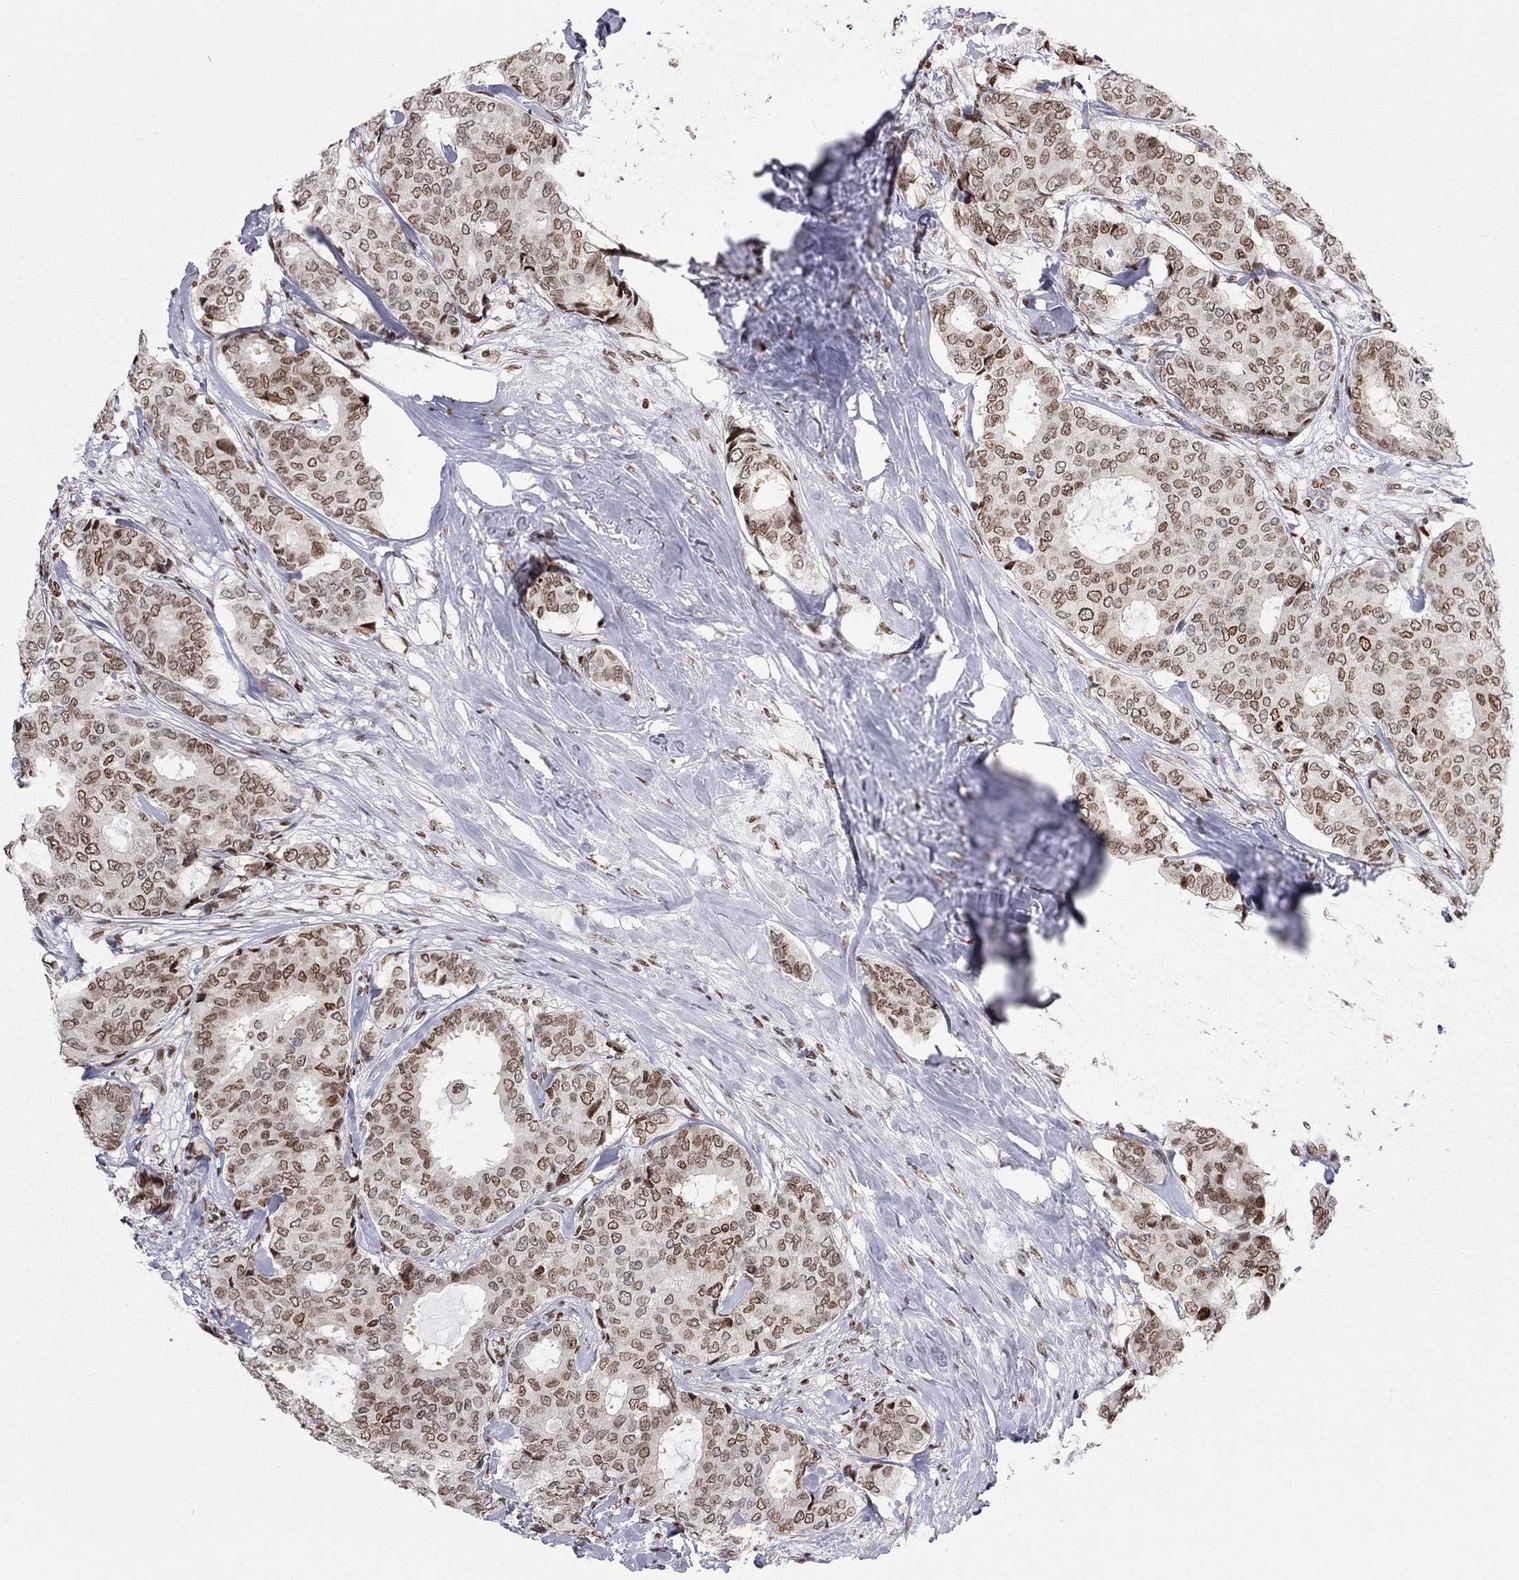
{"staining": {"intensity": "moderate", "quantity": ">75%", "location": "nuclear"}, "tissue": "breast cancer", "cell_type": "Tumor cells", "image_type": "cancer", "snomed": [{"axis": "morphology", "description": "Duct carcinoma"}, {"axis": "topography", "description": "Breast"}], "caption": "IHC micrograph of neoplastic tissue: intraductal carcinoma (breast) stained using IHC reveals medium levels of moderate protein expression localized specifically in the nuclear of tumor cells, appearing as a nuclear brown color.", "gene": "H2AX", "patient": {"sex": "female", "age": 75}}